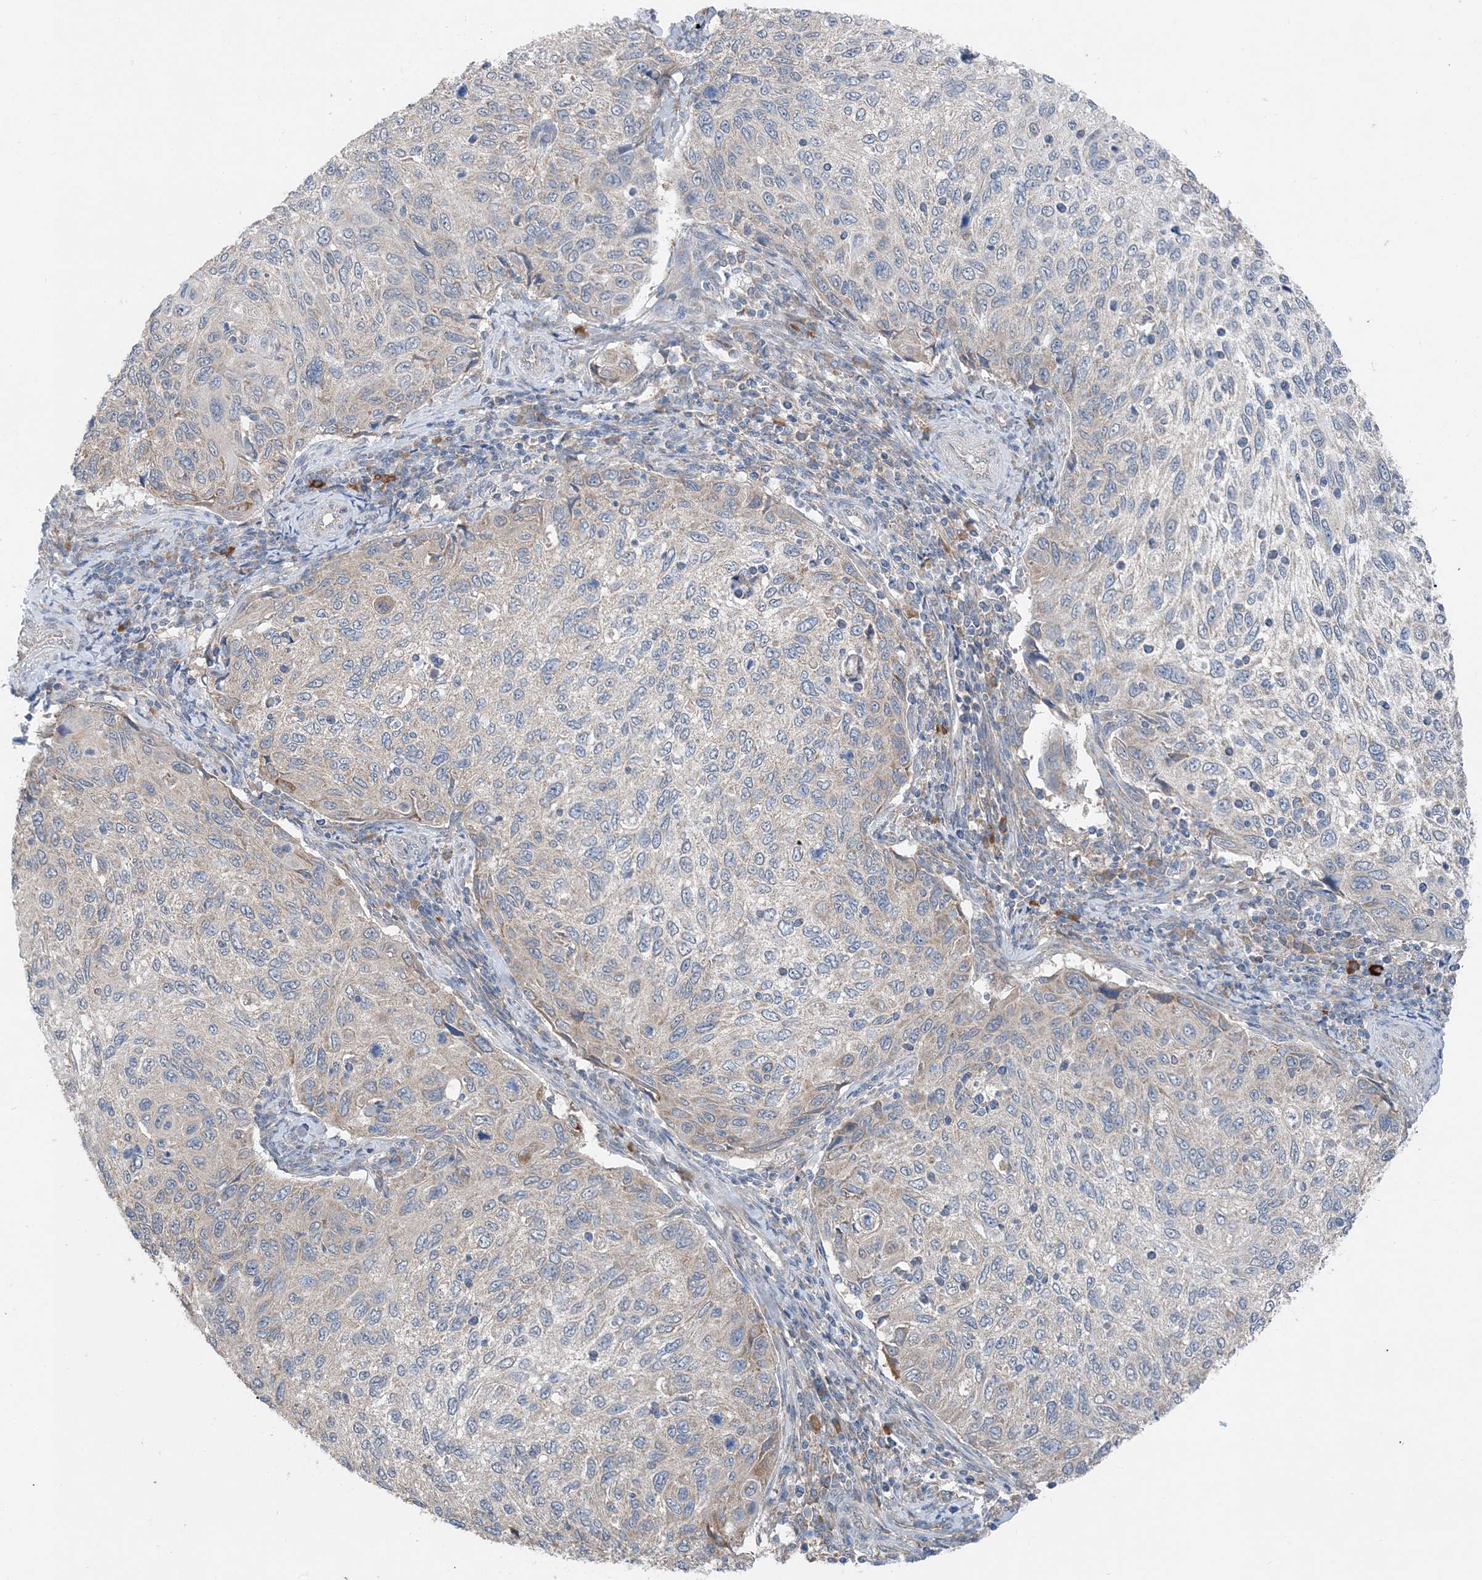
{"staining": {"intensity": "weak", "quantity": "<25%", "location": "cytoplasmic/membranous"}, "tissue": "cervical cancer", "cell_type": "Tumor cells", "image_type": "cancer", "snomed": [{"axis": "morphology", "description": "Squamous cell carcinoma, NOS"}, {"axis": "topography", "description": "Cervix"}], "caption": "Immunohistochemistry (IHC) of cervical cancer shows no expression in tumor cells. Nuclei are stained in blue.", "gene": "DHX30", "patient": {"sex": "female", "age": 70}}